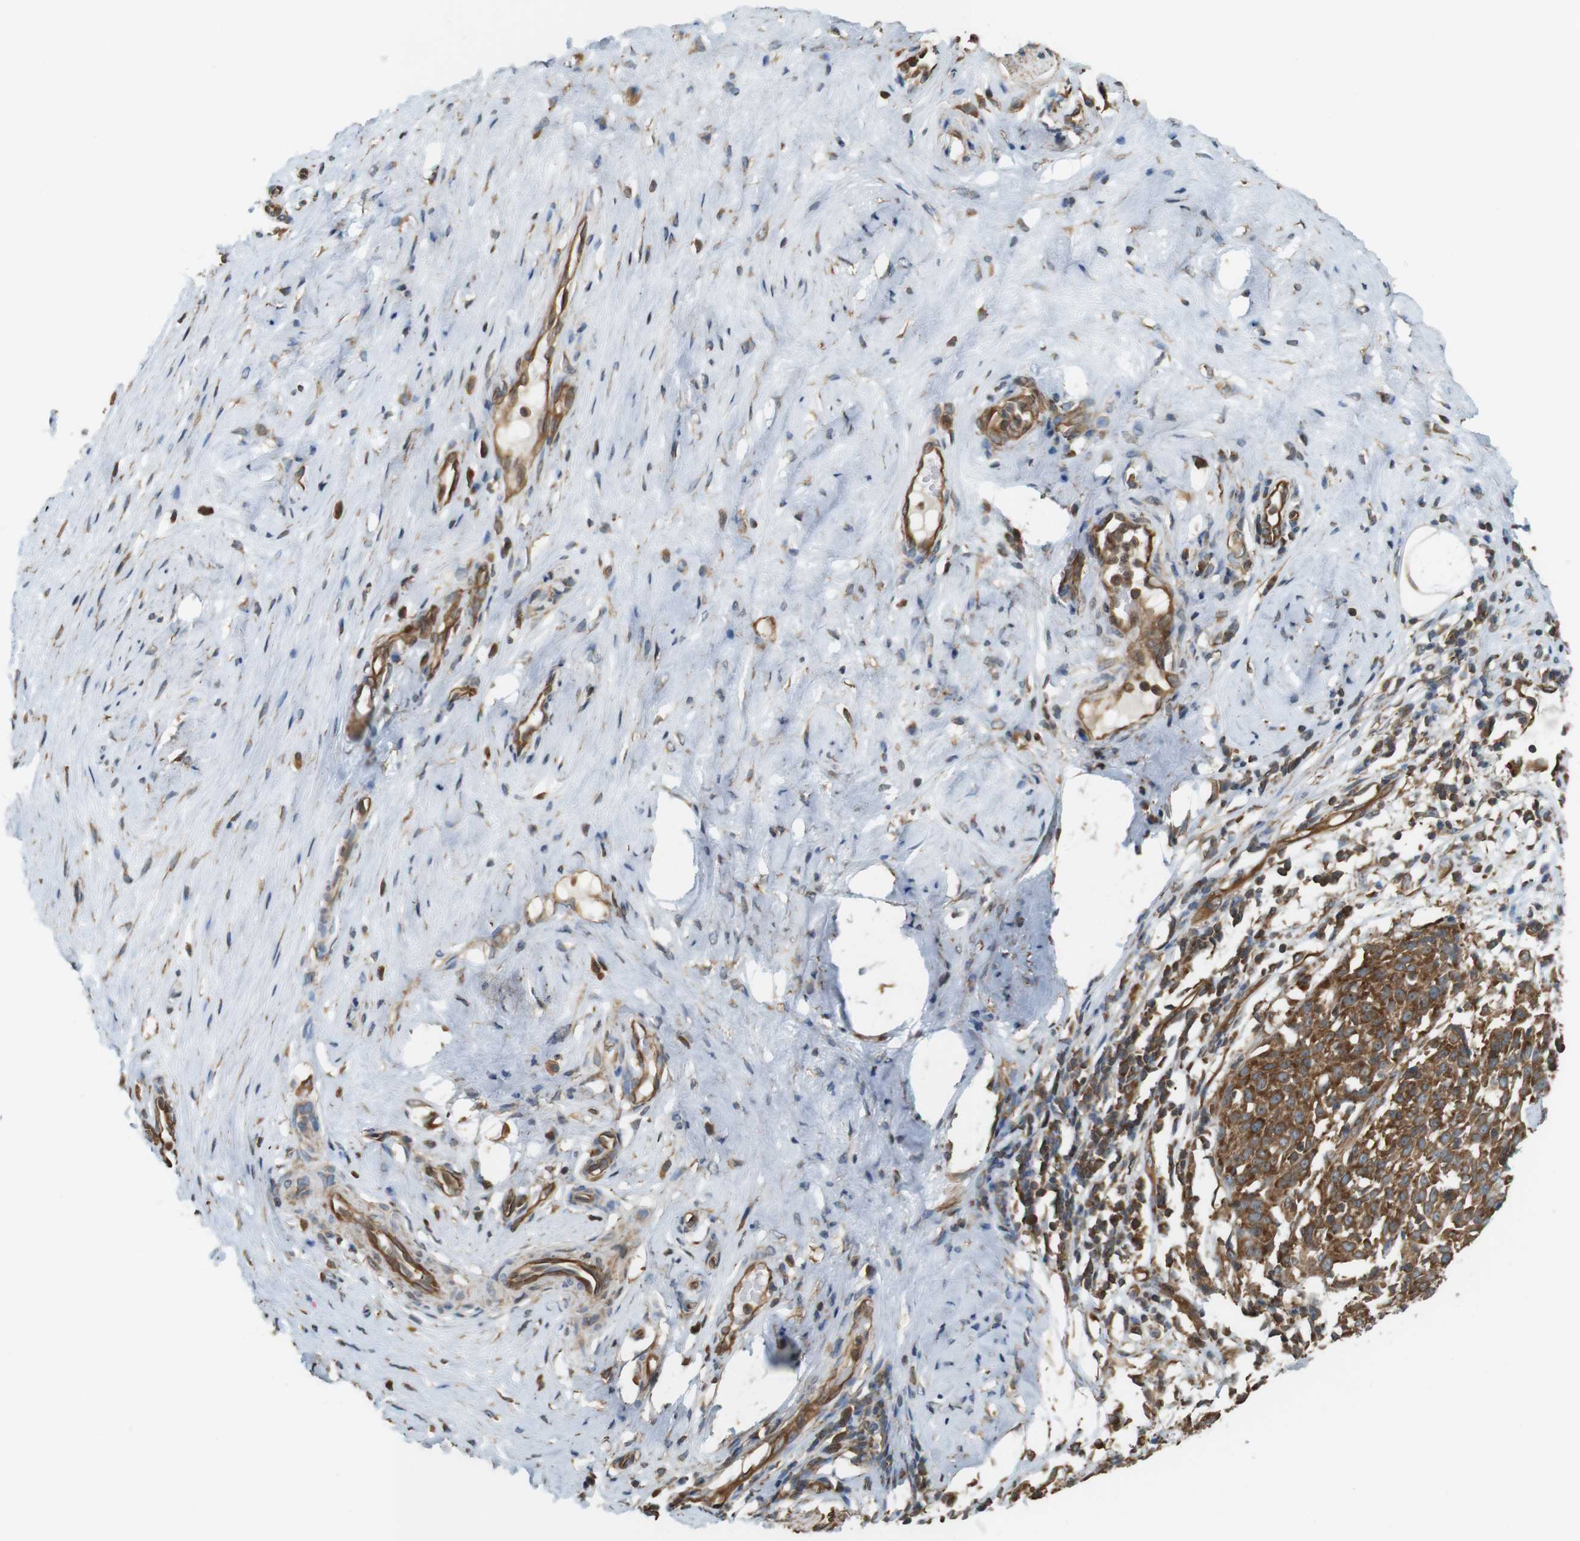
{"staining": {"intensity": "moderate", "quantity": ">75%", "location": "cytoplasmic/membranous"}, "tissue": "cervical cancer", "cell_type": "Tumor cells", "image_type": "cancer", "snomed": [{"axis": "morphology", "description": "Squamous cell carcinoma, NOS"}, {"axis": "topography", "description": "Cervix"}], "caption": "This image reveals IHC staining of cervical cancer, with medium moderate cytoplasmic/membranous staining in approximately >75% of tumor cells.", "gene": "PA2G4", "patient": {"sex": "female", "age": 51}}